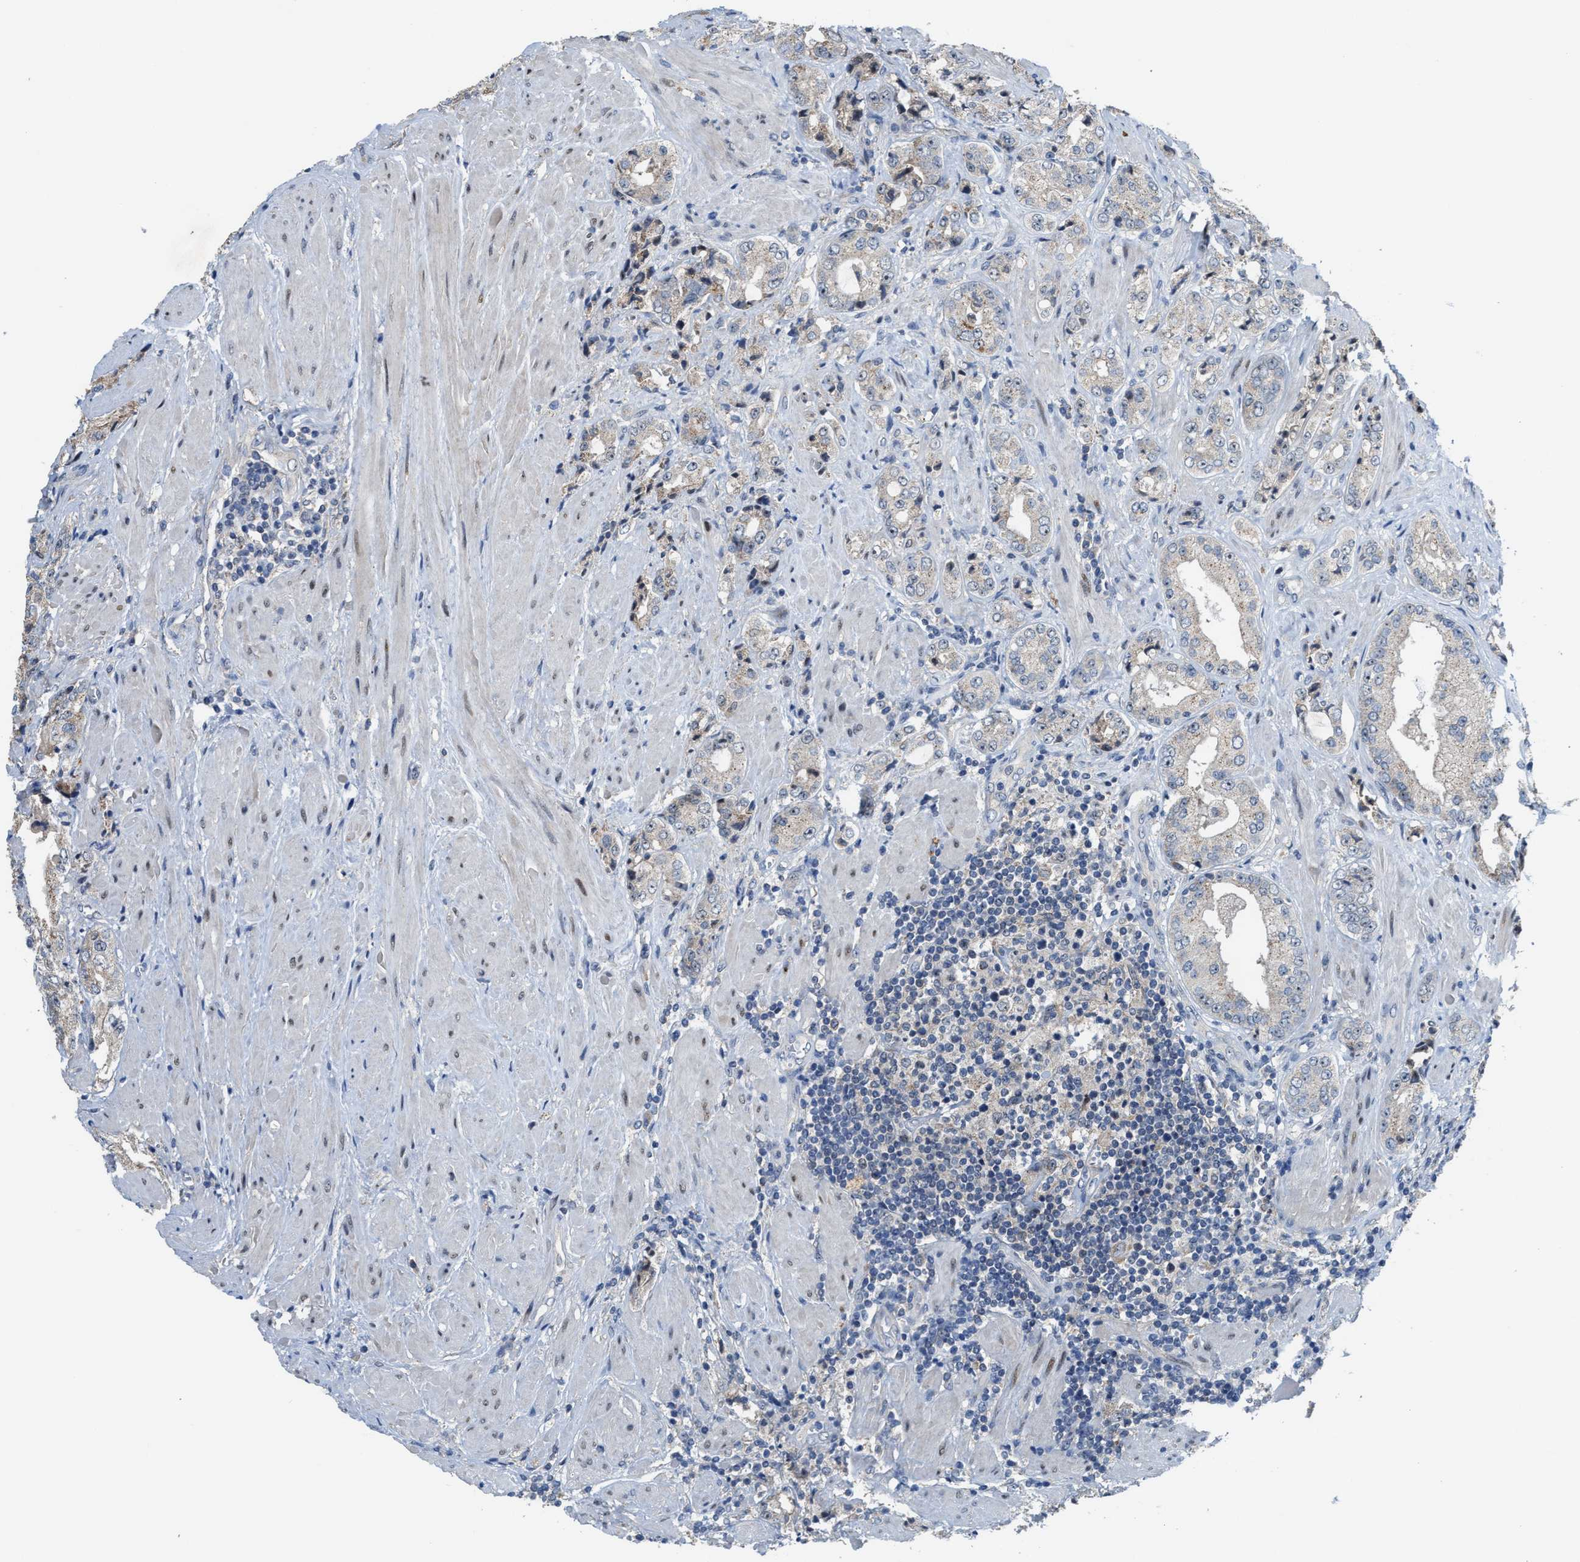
{"staining": {"intensity": "negative", "quantity": "none", "location": "none"}, "tissue": "prostate cancer", "cell_type": "Tumor cells", "image_type": "cancer", "snomed": [{"axis": "morphology", "description": "Adenocarcinoma, High grade"}, {"axis": "topography", "description": "Prostate"}], "caption": "Immunohistochemistry (IHC) photomicrograph of neoplastic tissue: human prostate cancer (high-grade adenocarcinoma) stained with DAB shows no significant protein expression in tumor cells.", "gene": "ZNF783", "patient": {"sex": "male", "age": 61}}